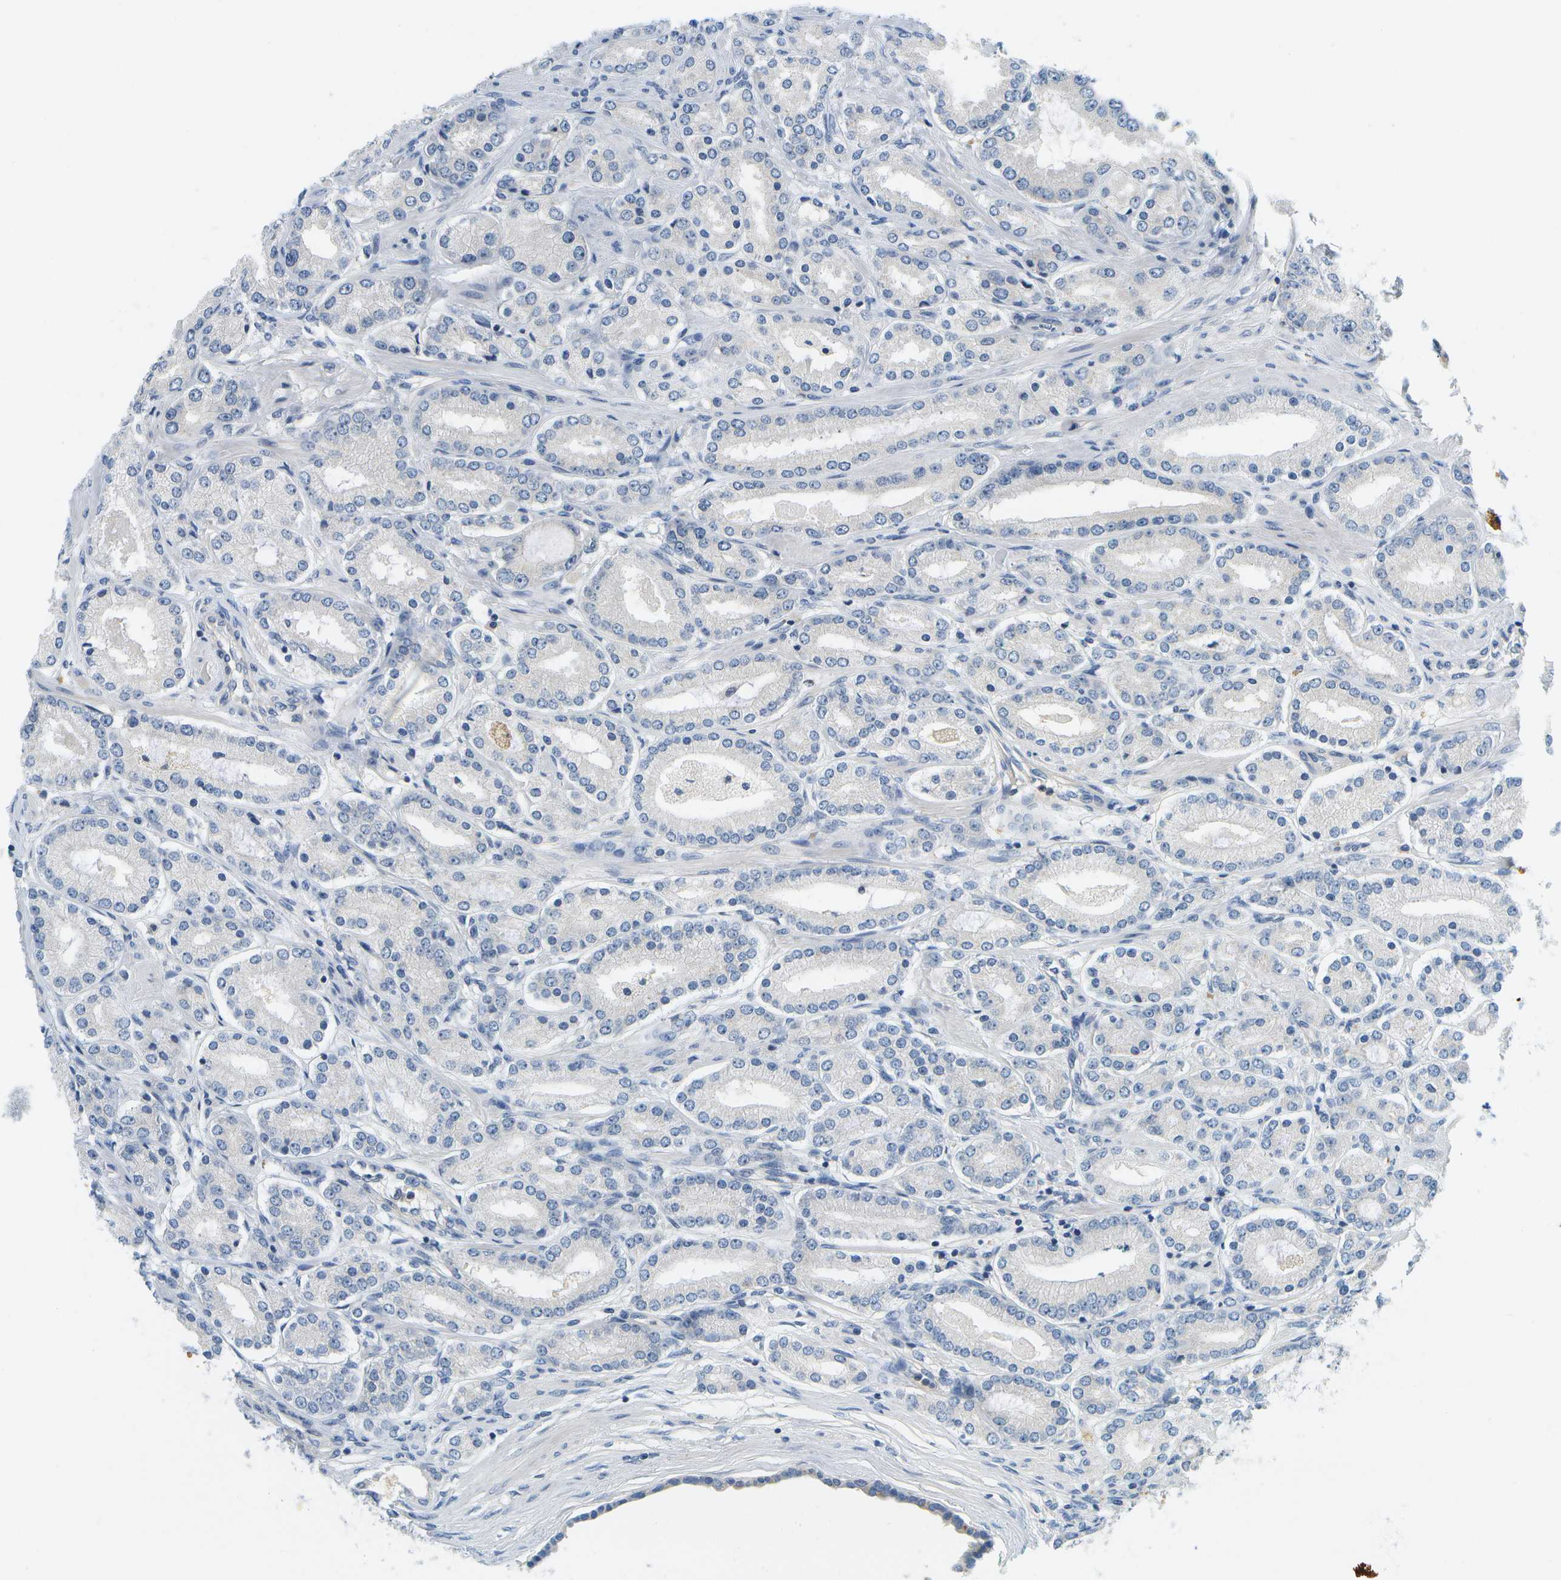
{"staining": {"intensity": "negative", "quantity": "none", "location": "none"}, "tissue": "prostate cancer", "cell_type": "Tumor cells", "image_type": "cancer", "snomed": [{"axis": "morphology", "description": "Adenocarcinoma, Low grade"}, {"axis": "topography", "description": "Prostate"}], "caption": "Human prostate adenocarcinoma (low-grade) stained for a protein using immunohistochemistry exhibits no positivity in tumor cells.", "gene": "RASGRP2", "patient": {"sex": "male", "age": 63}}